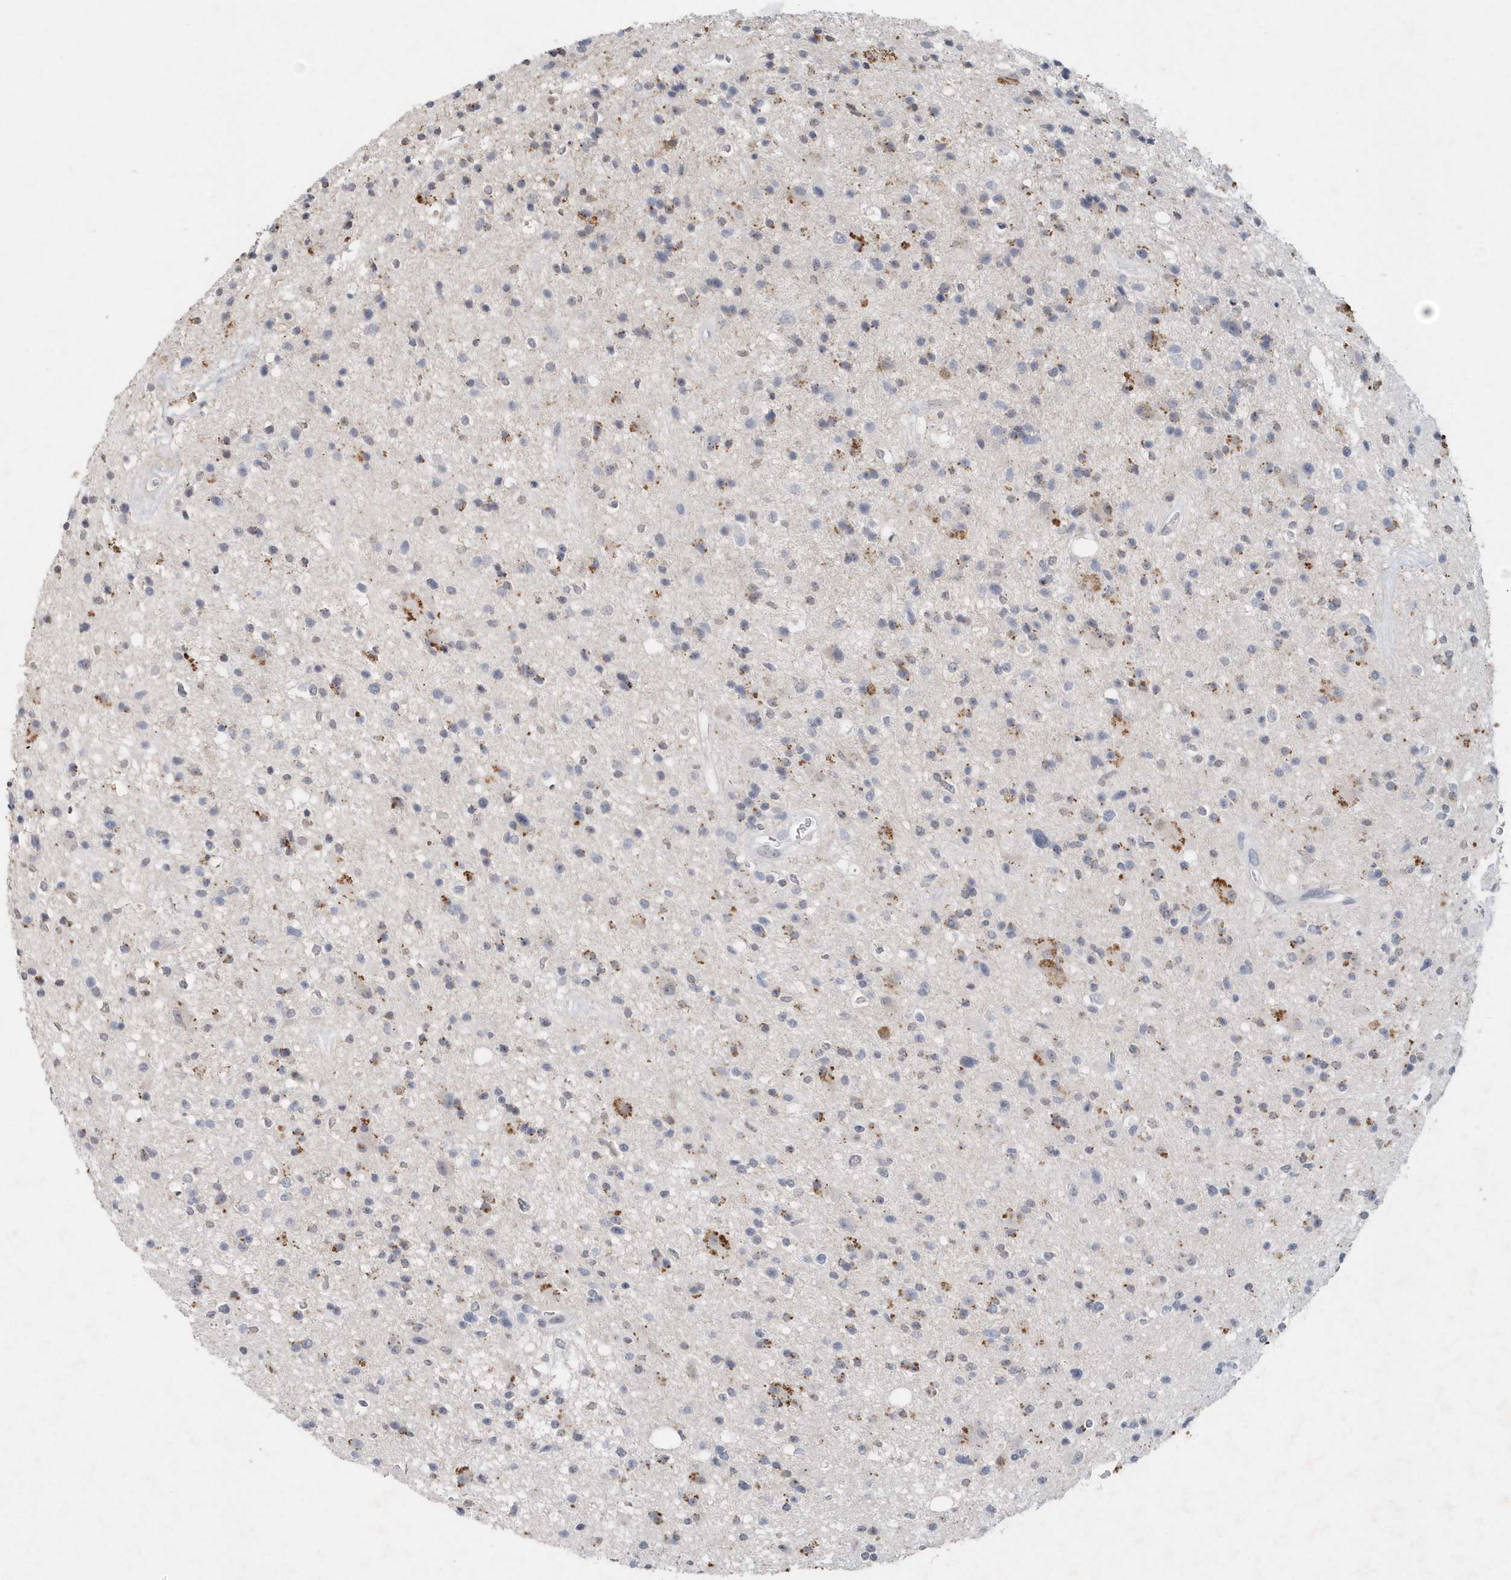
{"staining": {"intensity": "moderate", "quantity": "<25%", "location": "cytoplasmic/membranous"}, "tissue": "glioma", "cell_type": "Tumor cells", "image_type": "cancer", "snomed": [{"axis": "morphology", "description": "Glioma, malignant, High grade"}, {"axis": "topography", "description": "Brain"}], "caption": "High-grade glioma (malignant) stained with DAB (3,3'-diaminobenzidine) immunohistochemistry shows low levels of moderate cytoplasmic/membranous expression in approximately <25% of tumor cells.", "gene": "PDCD1", "patient": {"sex": "male", "age": 33}}